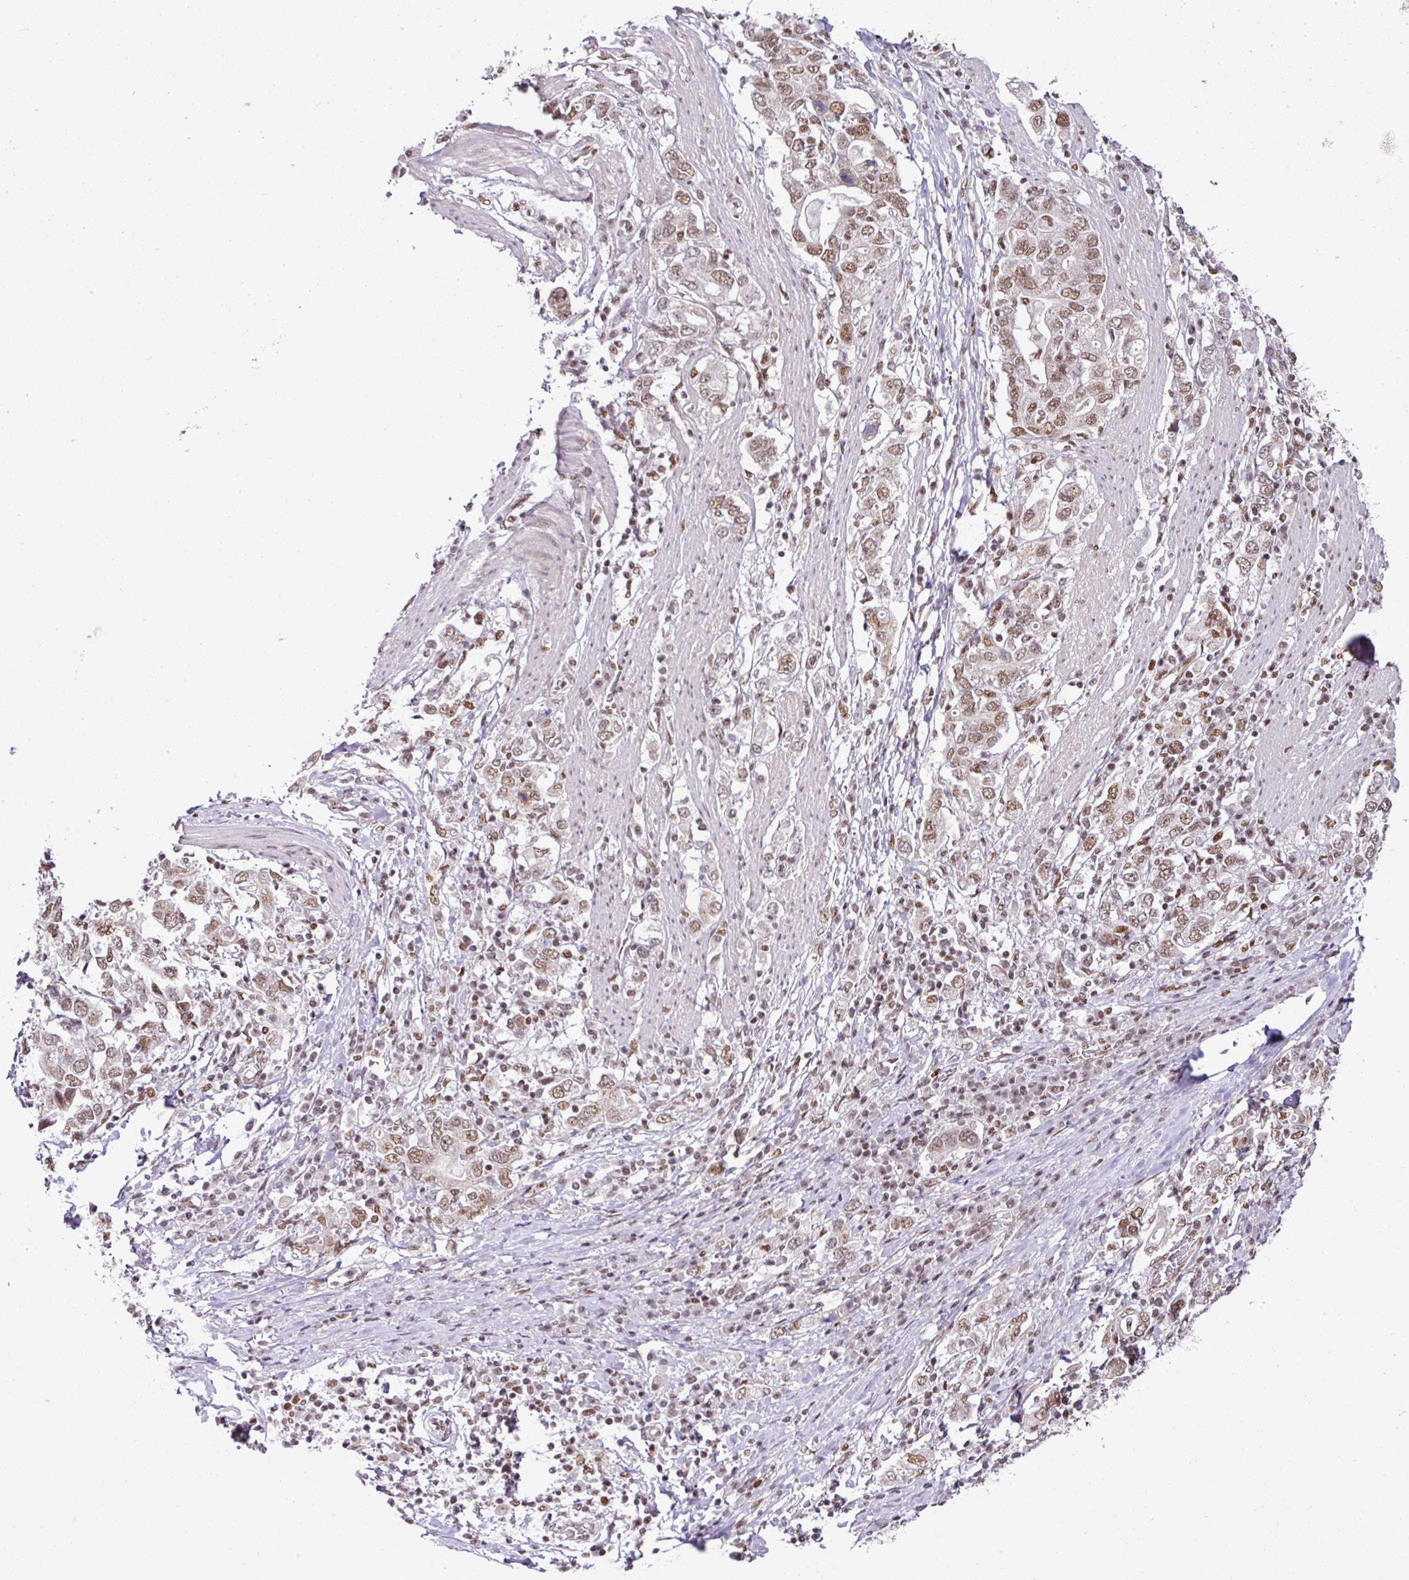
{"staining": {"intensity": "moderate", "quantity": ">75%", "location": "nuclear"}, "tissue": "stomach cancer", "cell_type": "Tumor cells", "image_type": "cancer", "snomed": [{"axis": "morphology", "description": "Adenocarcinoma, NOS"}, {"axis": "topography", "description": "Stomach, upper"}, {"axis": "topography", "description": "Stomach"}], "caption": "Human adenocarcinoma (stomach) stained with a protein marker displays moderate staining in tumor cells.", "gene": "PGAP4", "patient": {"sex": "male", "age": 62}}